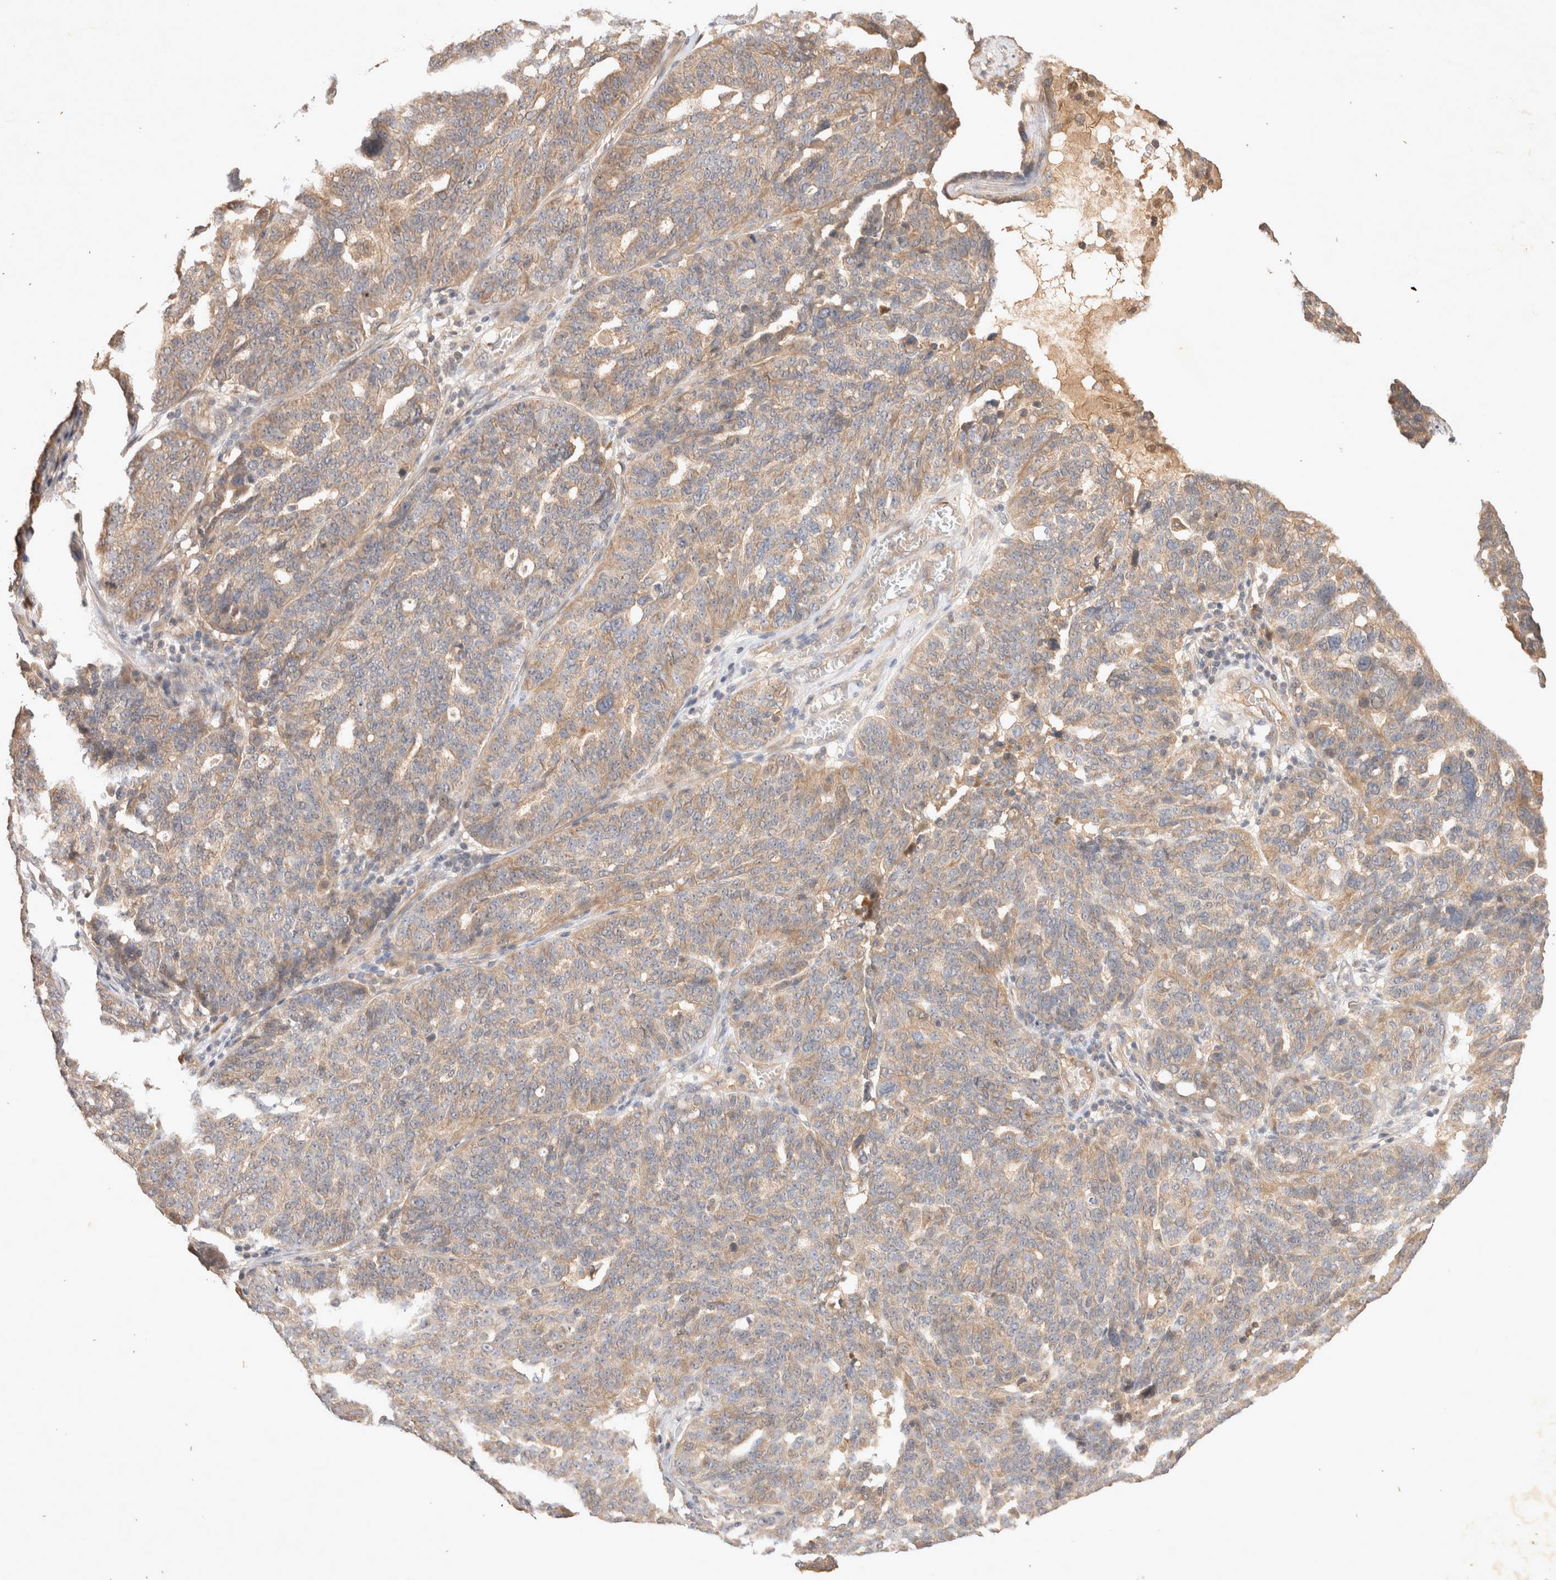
{"staining": {"intensity": "weak", "quantity": ">75%", "location": "cytoplasmic/membranous"}, "tissue": "ovarian cancer", "cell_type": "Tumor cells", "image_type": "cancer", "snomed": [{"axis": "morphology", "description": "Cystadenocarcinoma, serous, NOS"}, {"axis": "topography", "description": "Ovary"}], "caption": "Immunohistochemical staining of serous cystadenocarcinoma (ovarian) demonstrates low levels of weak cytoplasmic/membranous positivity in about >75% of tumor cells.", "gene": "YES1", "patient": {"sex": "female", "age": 59}}